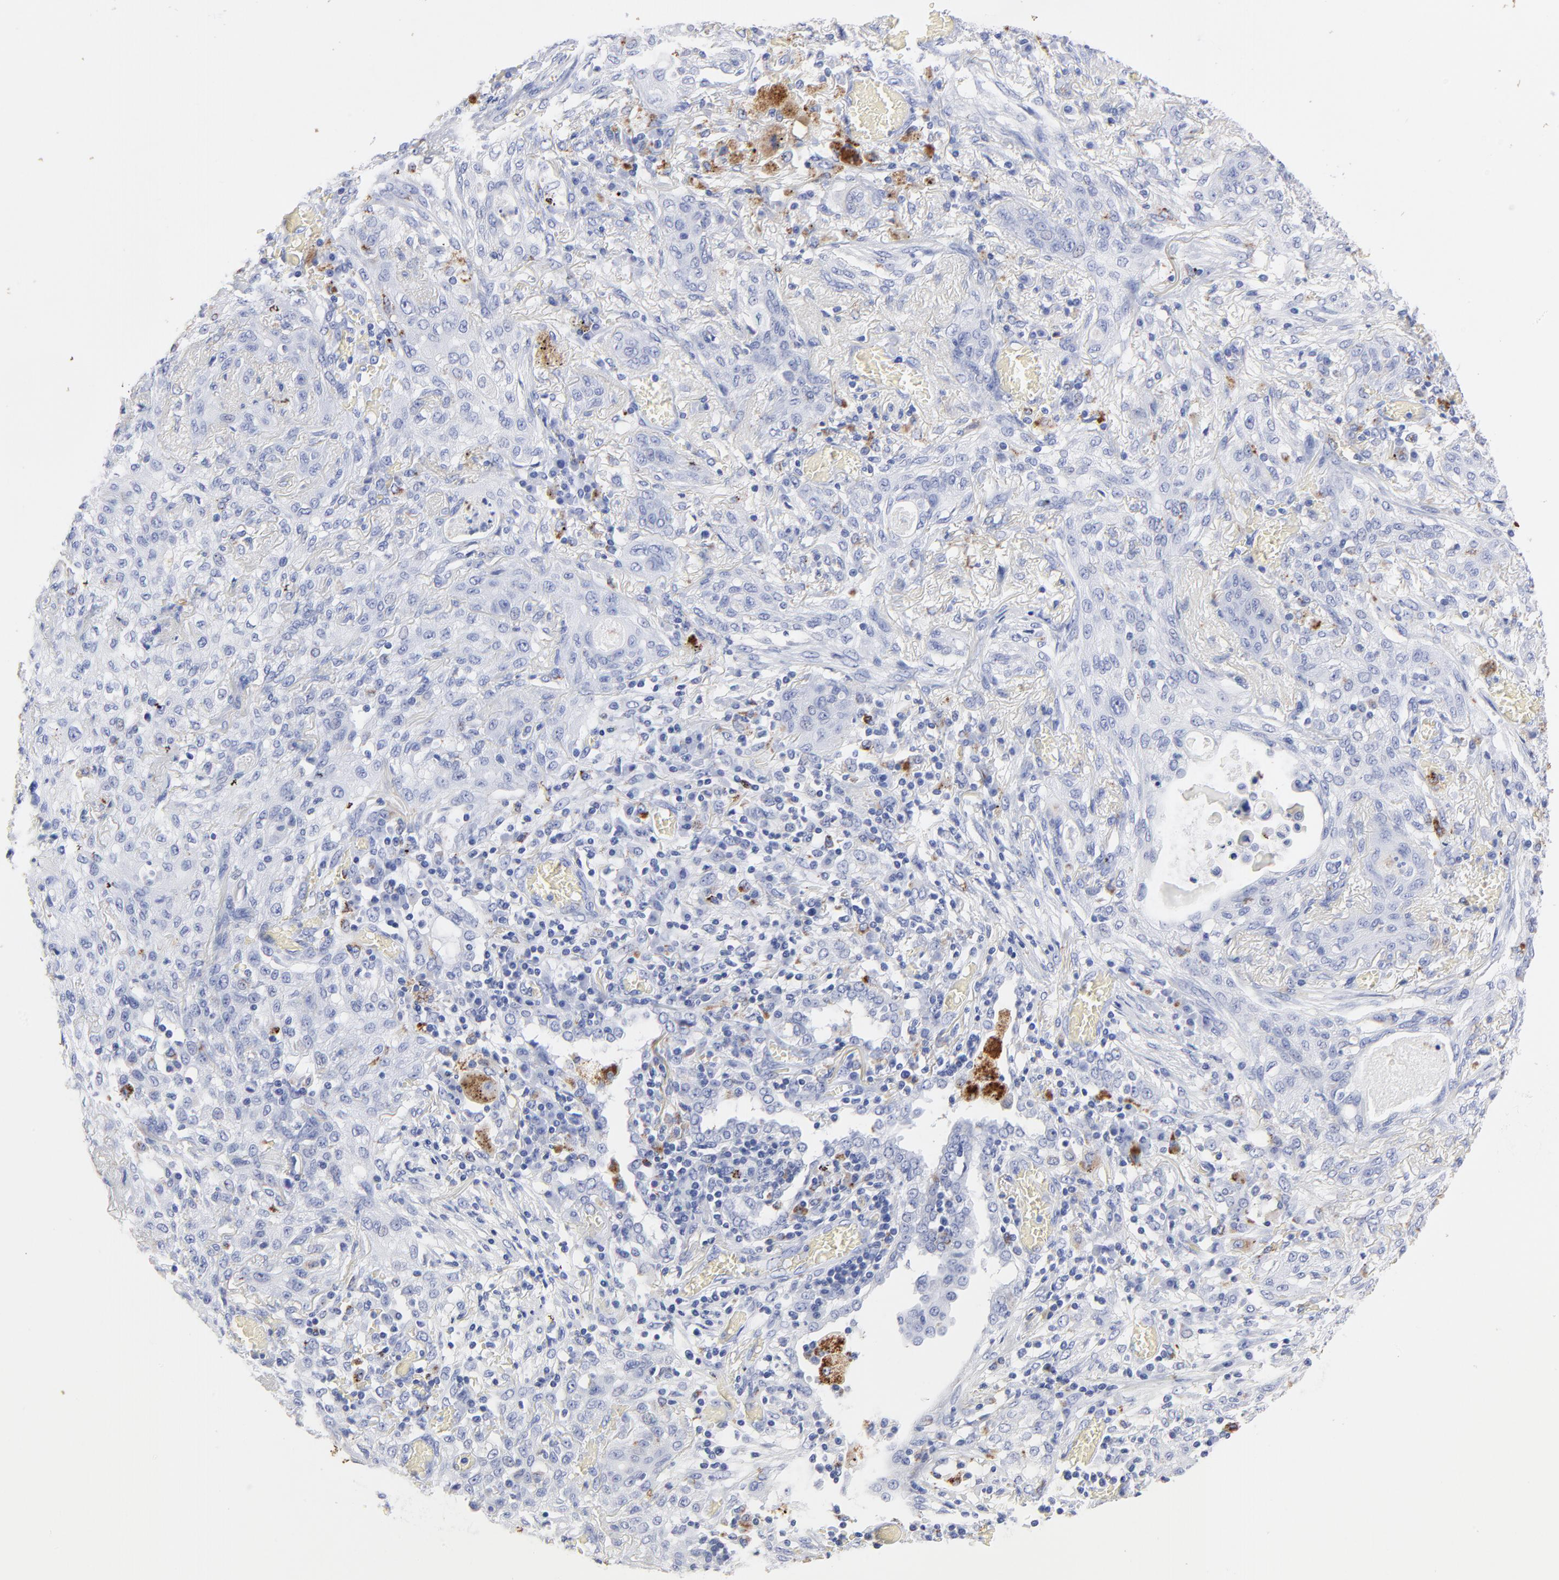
{"staining": {"intensity": "moderate", "quantity": "<25%", "location": "cytoplasmic/membranous"}, "tissue": "lung cancer", "cell_type": "Tumor cells", "image_type": "cancer", "snomed": [{"axis": "morphology", "description": "Squamous cell carcinoma, NOS"}, {"axis": "topography", "description": "Lung"}], "caption": "A low amount of moderate cytoplasmic/membranous expression is present in approximately <25% of tumor cells in lung squamous cell carcinoma tissue.", "gene": "CPVL", "patient": {"sex": "female", "age": 47}}